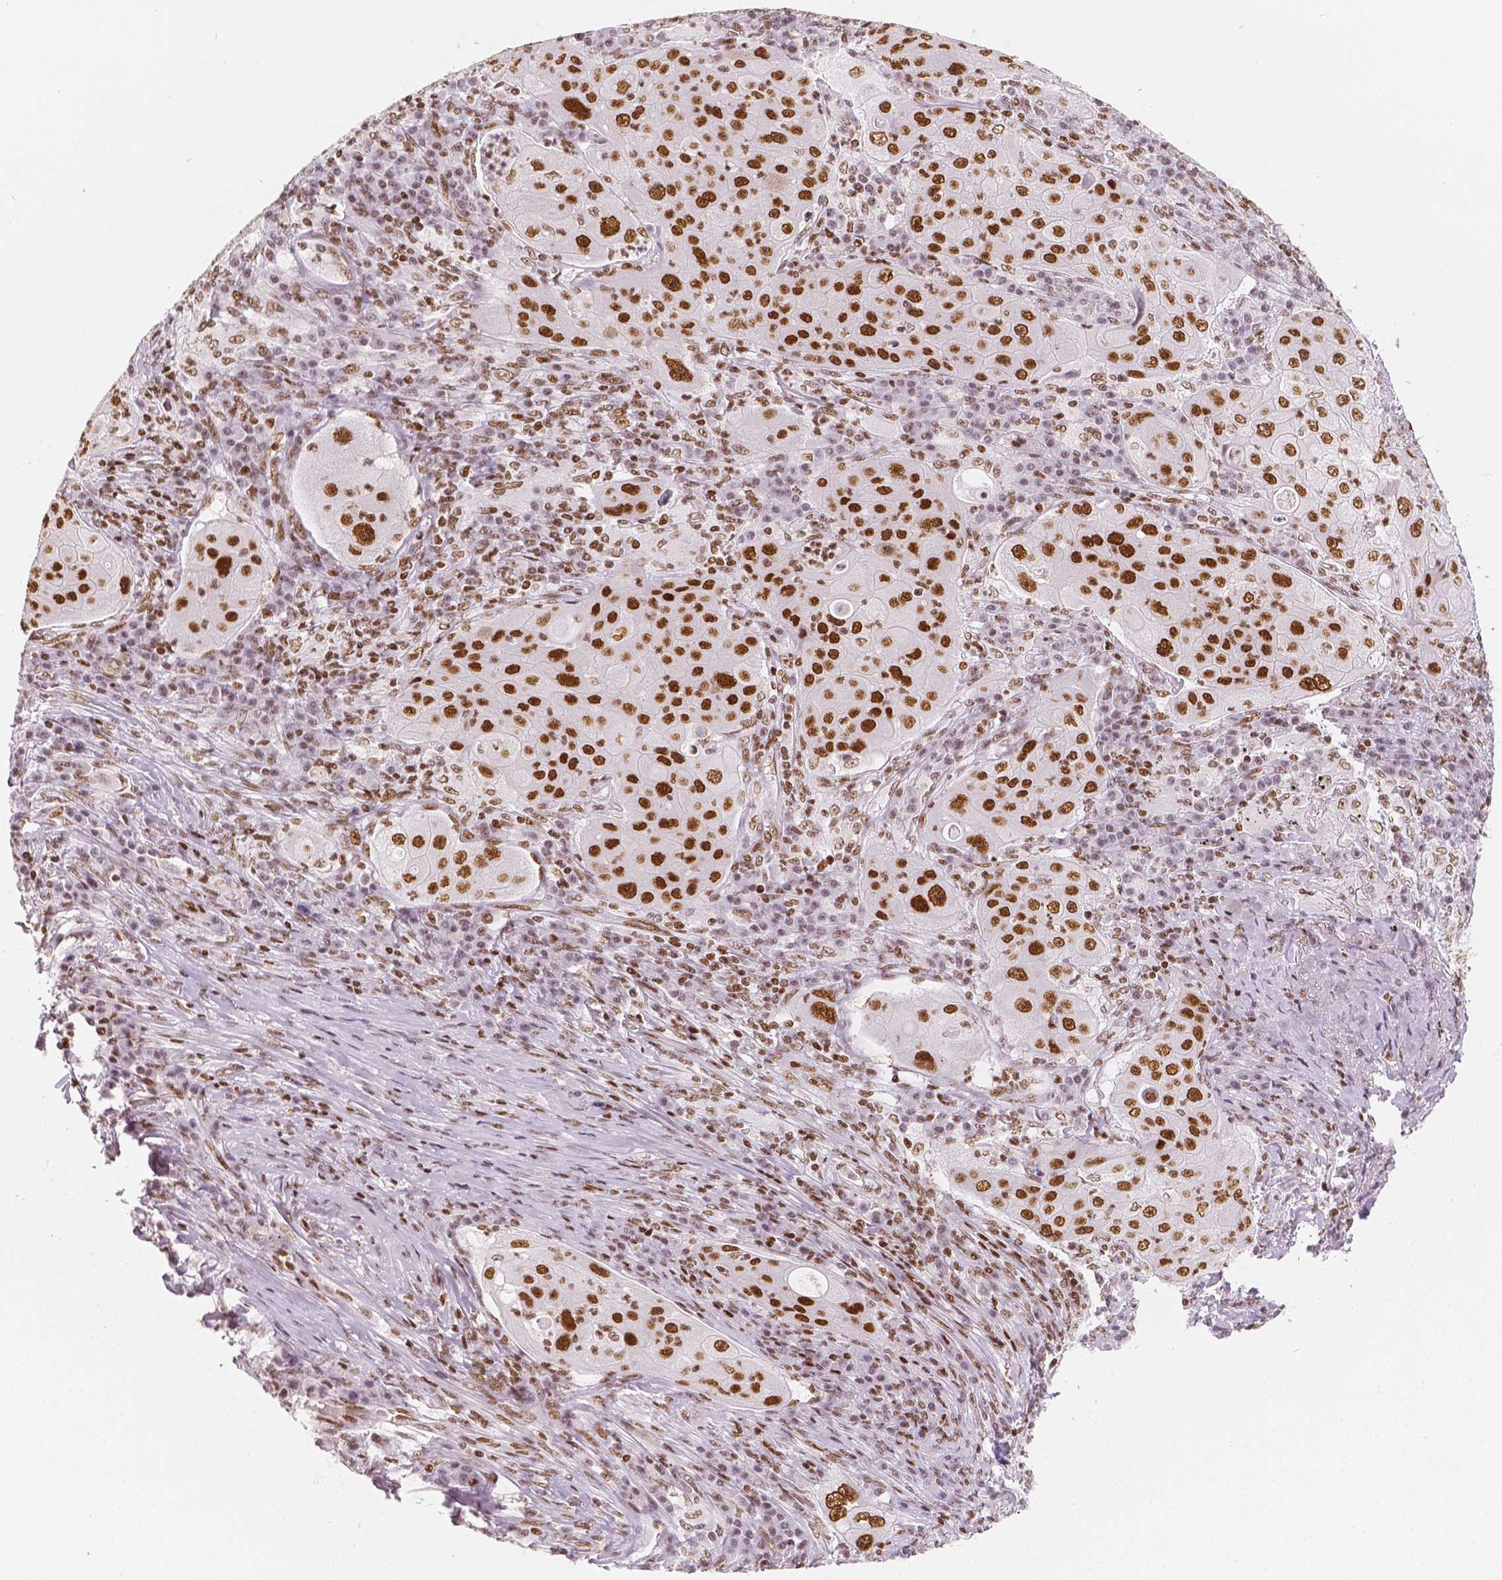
{"staining": {"intensity": "strong", "quantity": ">75%", "location": "nuclear"}, "tissue": "lung cancer", "cell_type": "Tumor cells", "image_type": "cancer", "snomed": [{"axis": "morphology", "description": "Squamous cell carcinoma, NOS"}, {"axis": "topography", "description": "Lung"}], "caption": "Lung cancer was stained to show a protein in brown. There is high levels of strong nuclear expression in approximately >75% of tumor cells.", "gene": "HDAC1", "patient": {"sex": "female", "age": 59}}